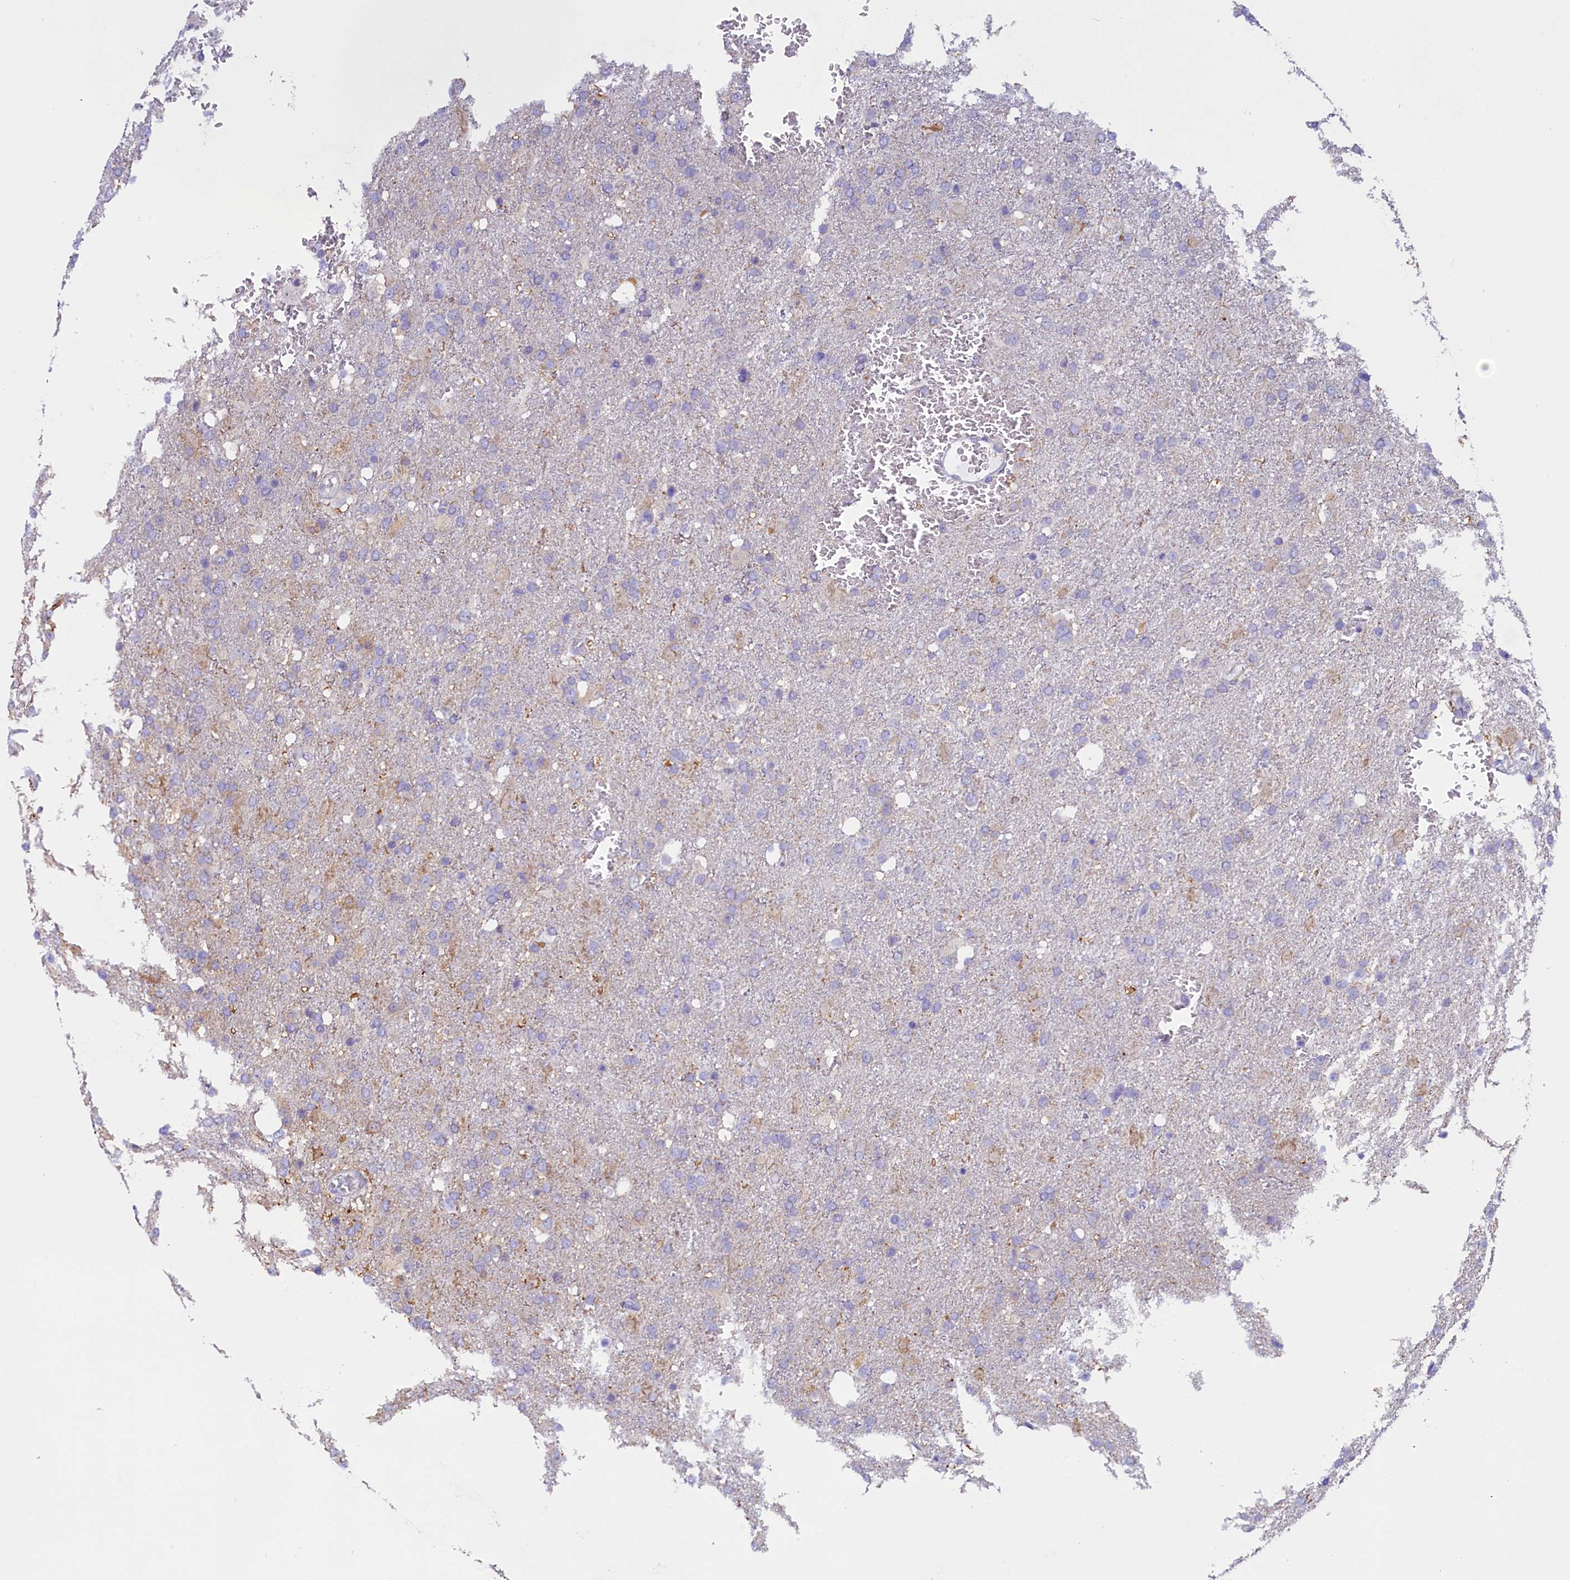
{"staining": {"intensity": "moderate", "quantity": "<25%", "location": "cytoplasmic/membranous"}, "tissue": "glioma", "cell_type": "Tumor cells", "image_type": "cancer", "snomed": [{"axis": "morphology", "description": "Glioma, malignant, High grade"}, {"axis": "topography", "description": "Brain"}], "caption": "Immunohistochemistry (IHC) of human high-grade glioma (malignant) shows low levels of moderate cytoplasmic/membranous positivity in about <25% of tumor cells. (Stains: DAB (3,3'-diaminobenzidine) in brown, nuclei in blue, Microscopy: brightfield microscopy at high magnification).", "gene": "RTTN", "patient": {"sex": "female", "age": 74}}